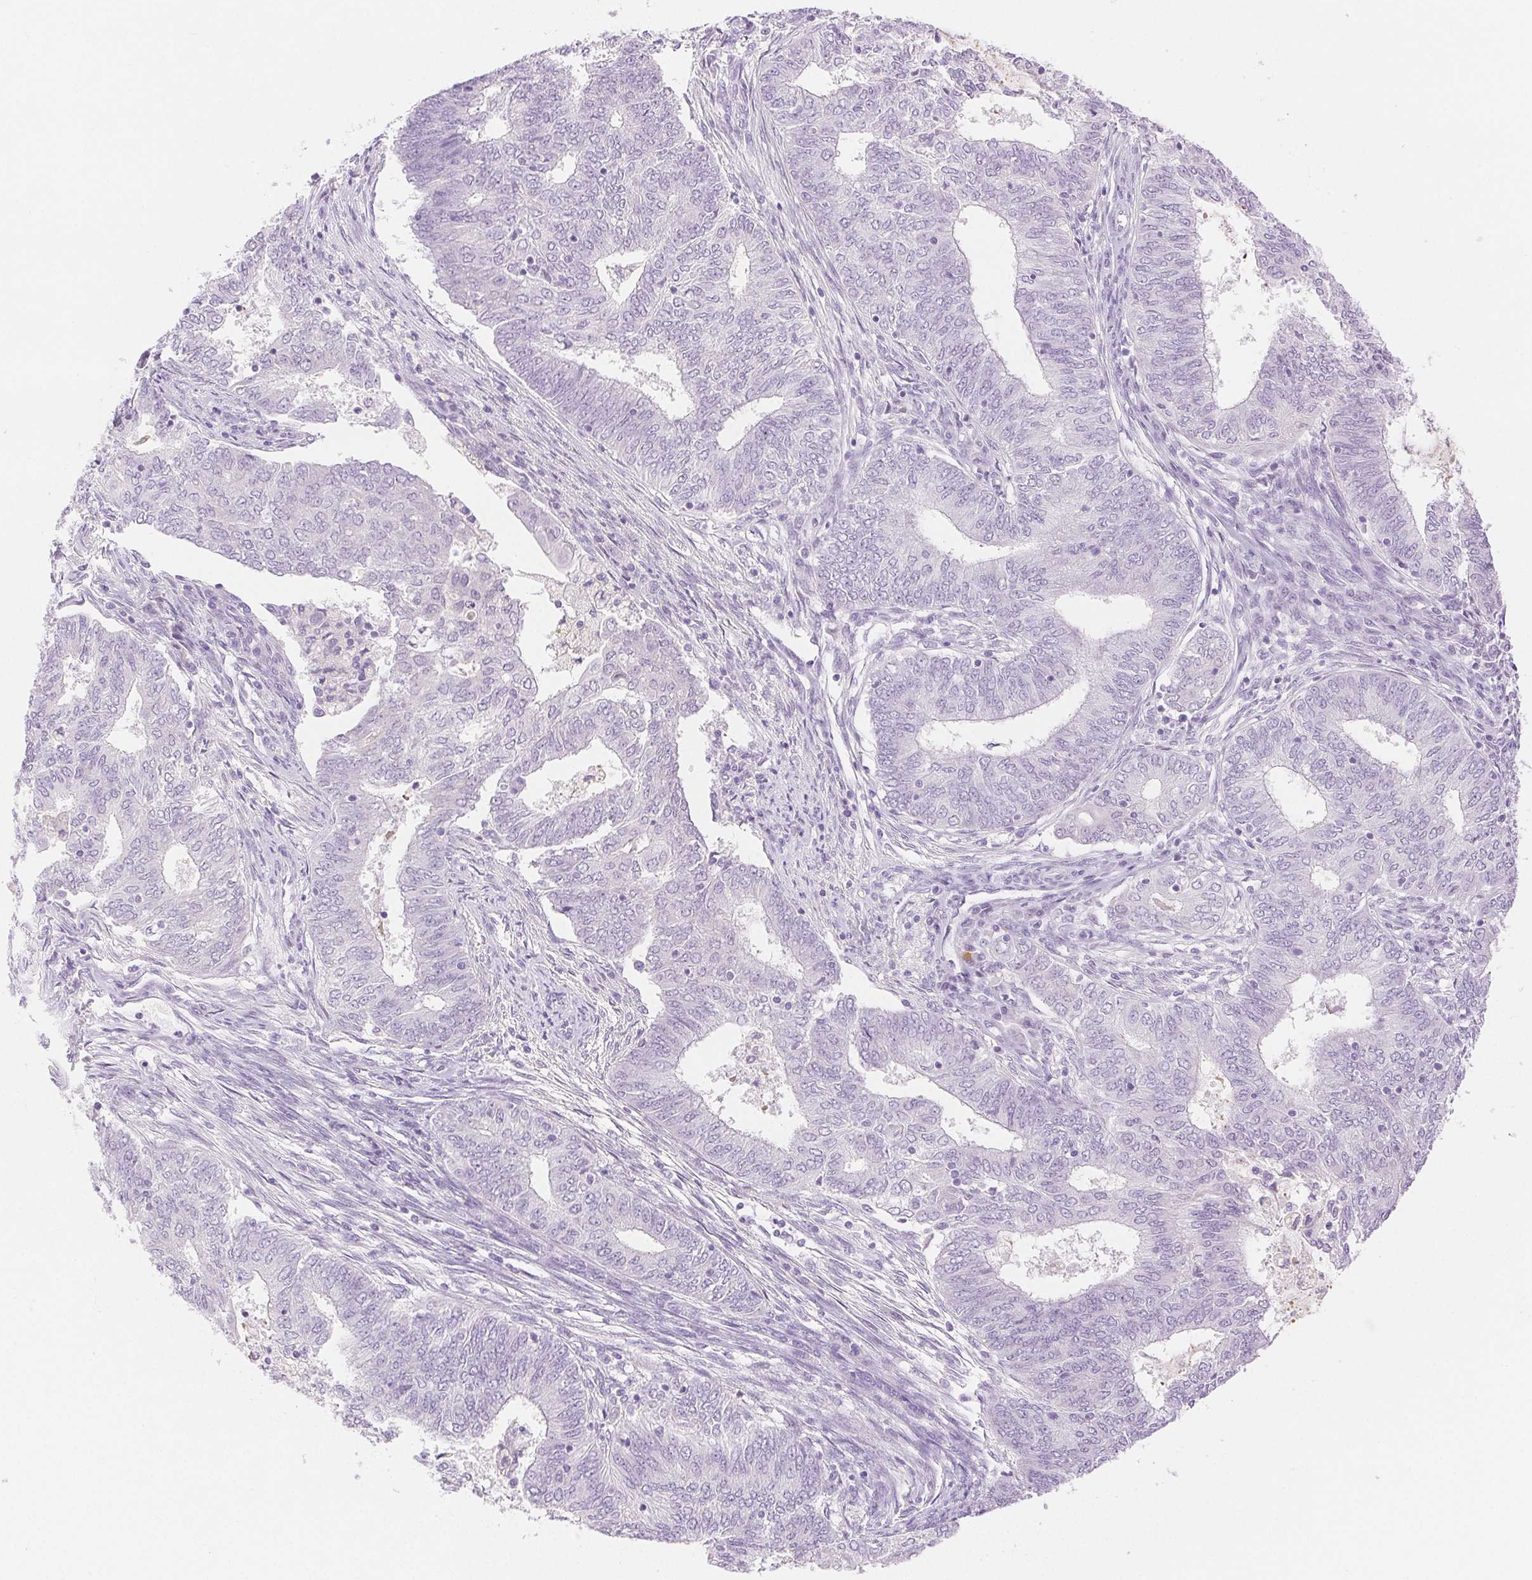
{"staining": {"intensity": "negative", "quantity": "none", "location": "none"}, "tissue": "endometrial cancer", "cell_type": "Tumor cells", "image_type": "cancer", "snomed": [{"axis": "morphology", "description": "Adenocarcinoma, NOS"}, {"axis": "topography", "description": "Endometrium"}], "caption": "This is a micrograph of immunohistochemistry staining of adenocarcinoma (endometrial), which shows no expression in tumor cells.", "gene": "SPACA4", "patient": {"sex": "female", "age": 62}}